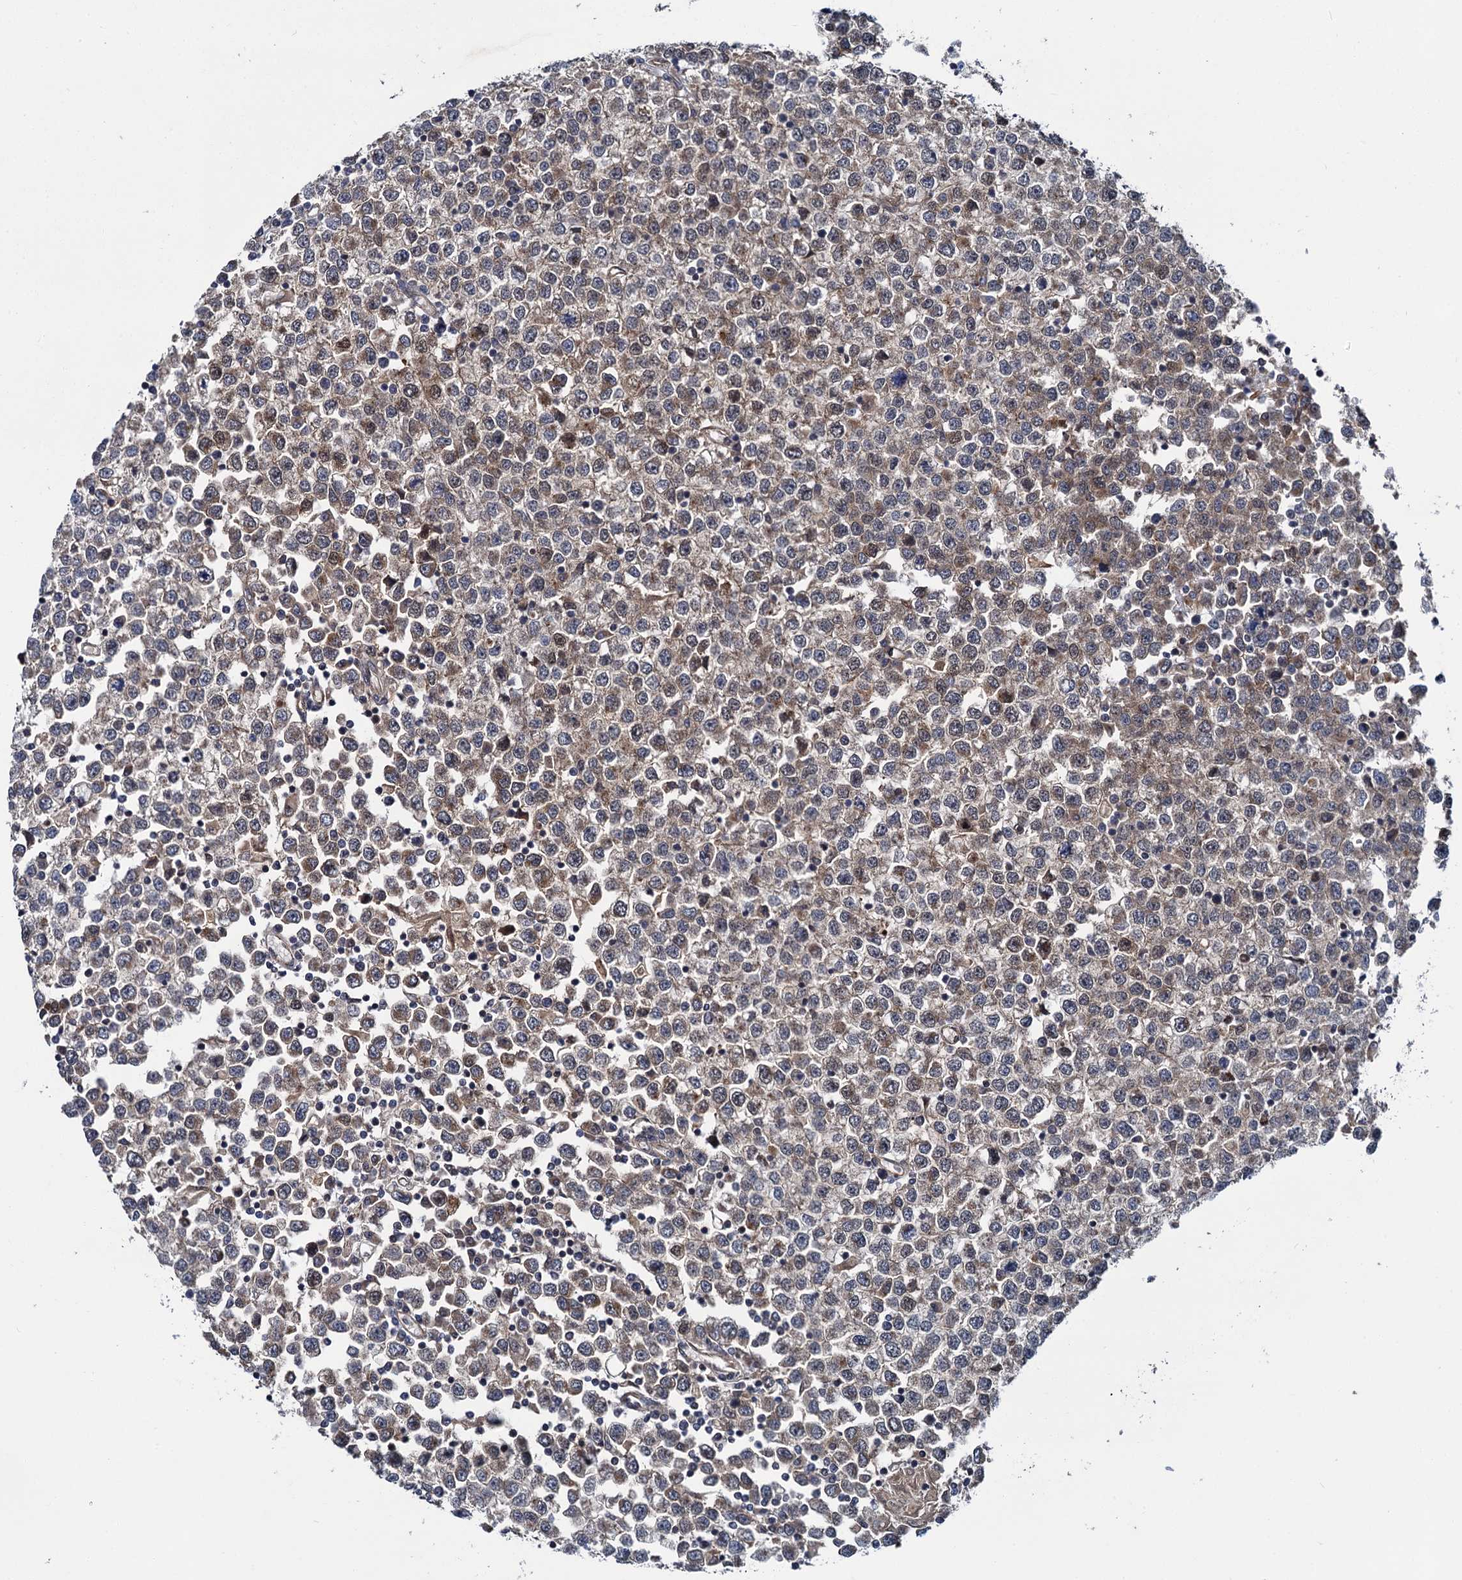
{"staining": {"intensity": "weak", "quantity": ">75%", "location": "cytoplasmic/membranous"}, "tissue": "testis cancer", "cell_type": "Tumor cells", "image_type": "cancer", "snomed": [{"axis": "morphology", "description": "Seminoma, NOS"}, {"axis": "topography", "description": "Testis"}], "caption": "The photomicrograph displays staining of testis cancer, revealing weak cytoplasmic/membranous protein staining (brown color) within tumor cells.", "gene": "ZFYVE19", "patient": {"sex": "male", "age": 65}}